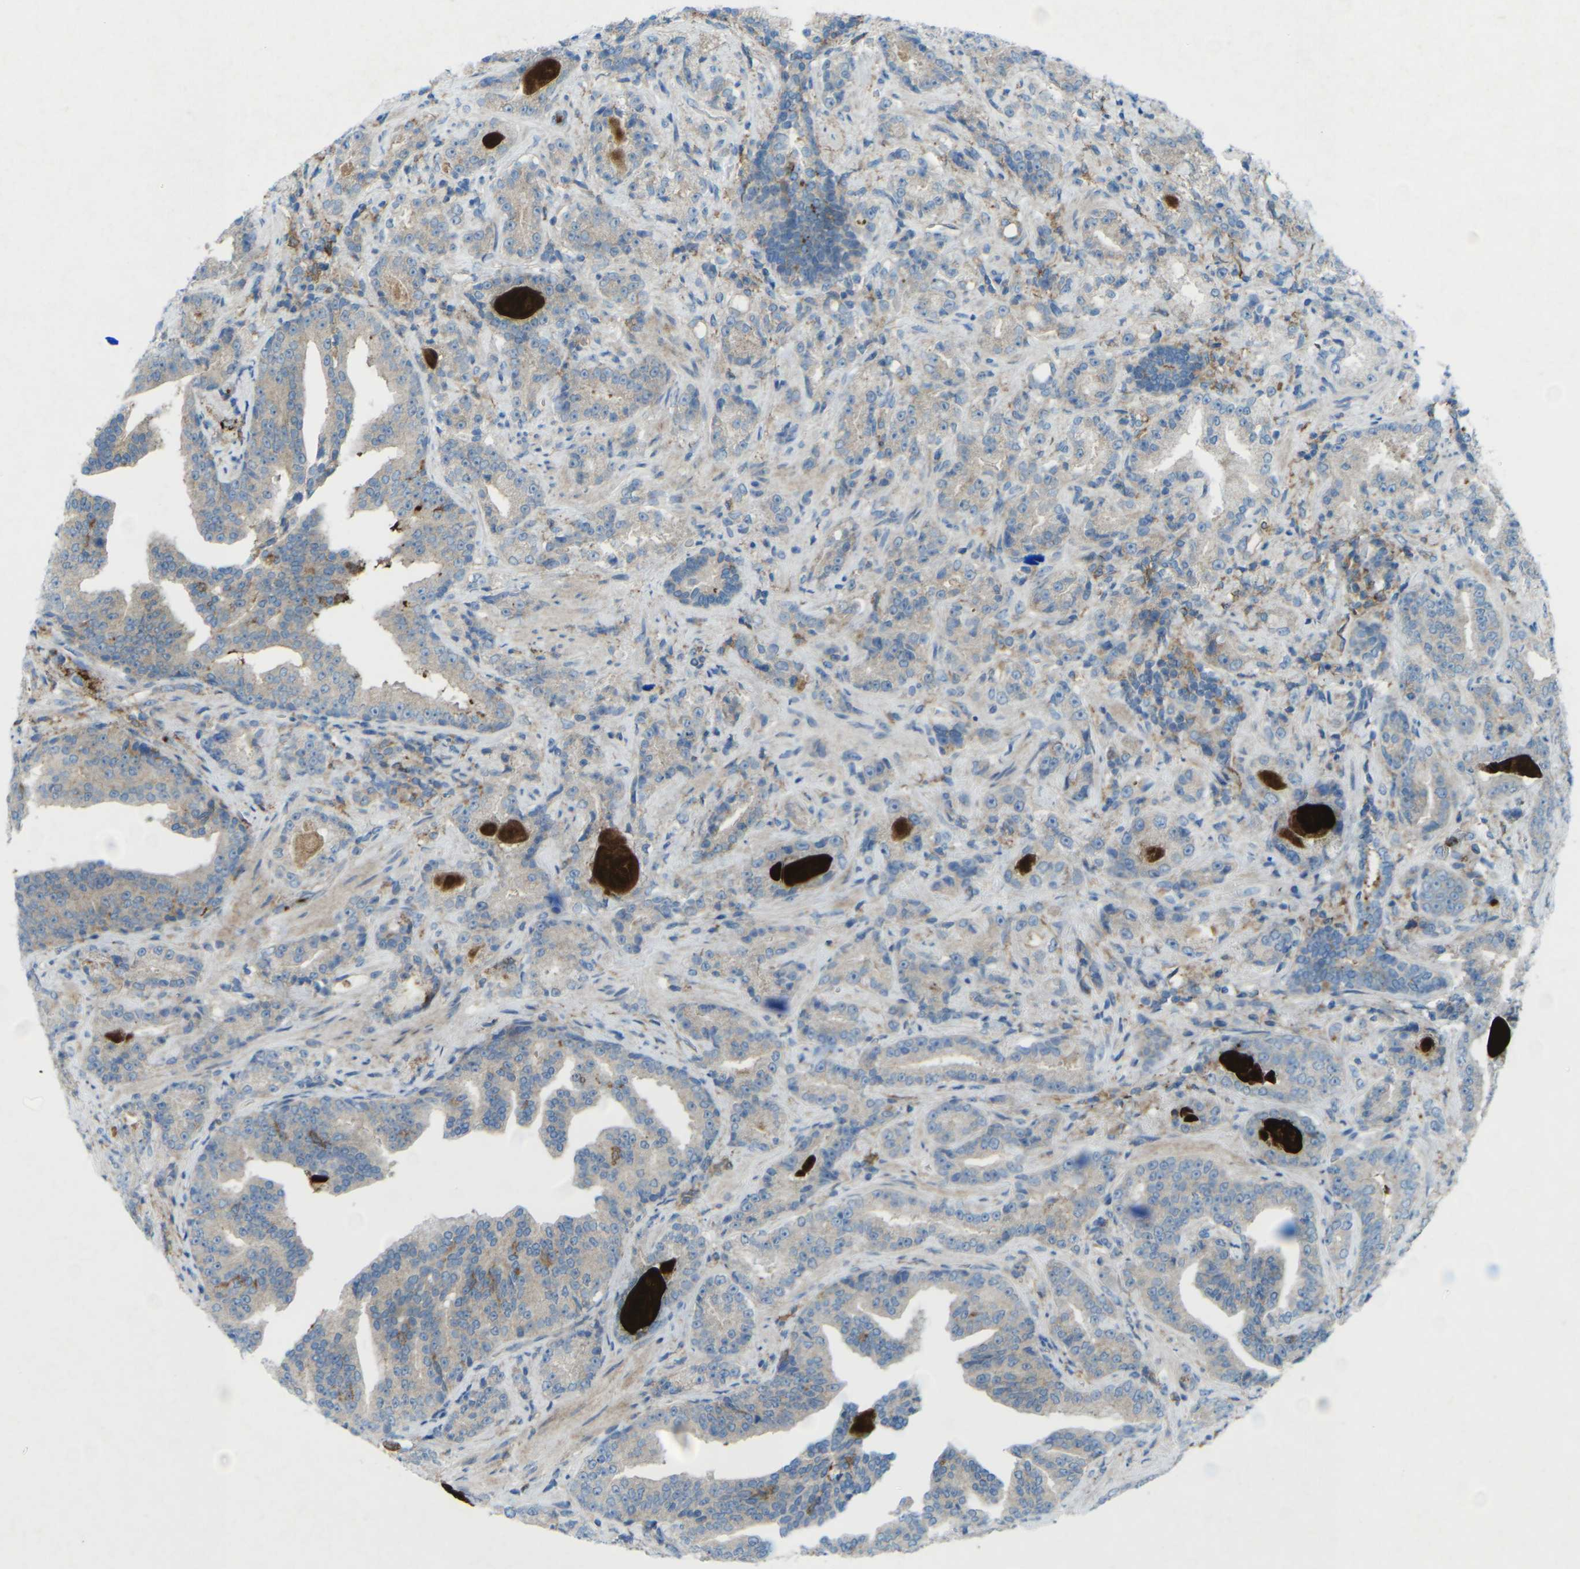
{"staining": {"intensity": "weak", "quantity": "<25%", "location": "cytoplasmic/membranous"}, "tissue": "prostate cancer", "cell_type": "Tumor cells", "image_type": "cancer", "snomed": [{"axis": "morphology", "description": "Adenocarcinoma, Low grade"}, {"axis": "topography", "description": "Prostate"}], "caption": "This is a image of immunohistochemistry staining of prostate low-grade adenocarcinoma, which shows no expression in tumor cells. The staining is performed using DAB brown chromogen with nuclei counter-stained in using hematoxylin.", "gene": "STK11", "patient": {"sex": "male", "age": 60}}